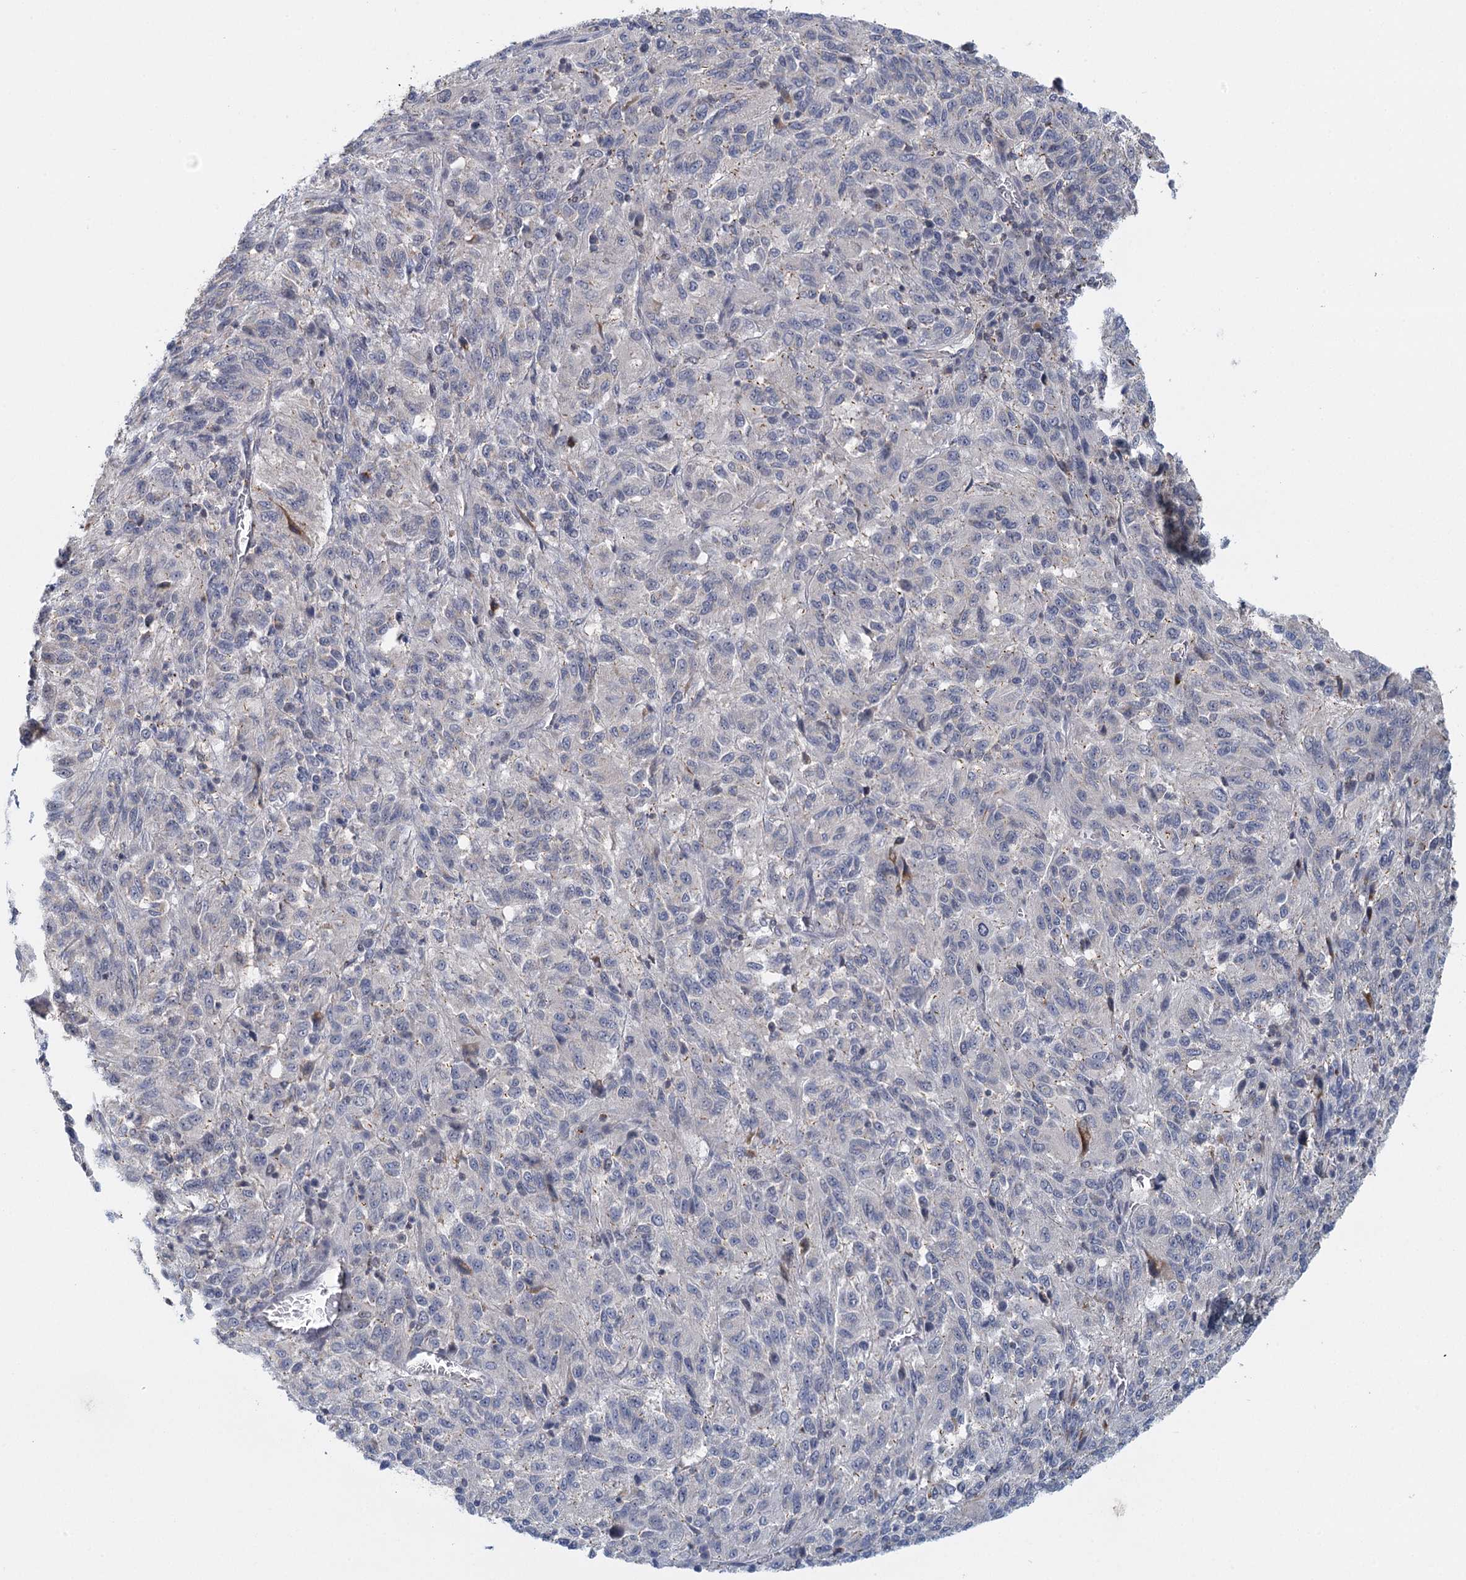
{"staining": {"intensity": "negative", "quantity": "none", "location": "none"}, "tissue": "melanoma", "cell_type": "Tumor cells", "image_type": "cancer", "snomed": [{"axis": "morphology", "description": "Malignant melanoma, Metastatic site"}, {"axis": "topography", "description": "Lung"}], "caption": "This is a photomicrograph of immunohistochemistry (IHC) staining of melanoma, which shows no staining in tumor cells. Brightfield microscopy of IHC stained with DAB (brown) and hematoxylin (blue), captured at high magnification.", "gene": "GPATCH11", "patient": {"sex": "male", "age": 64}}